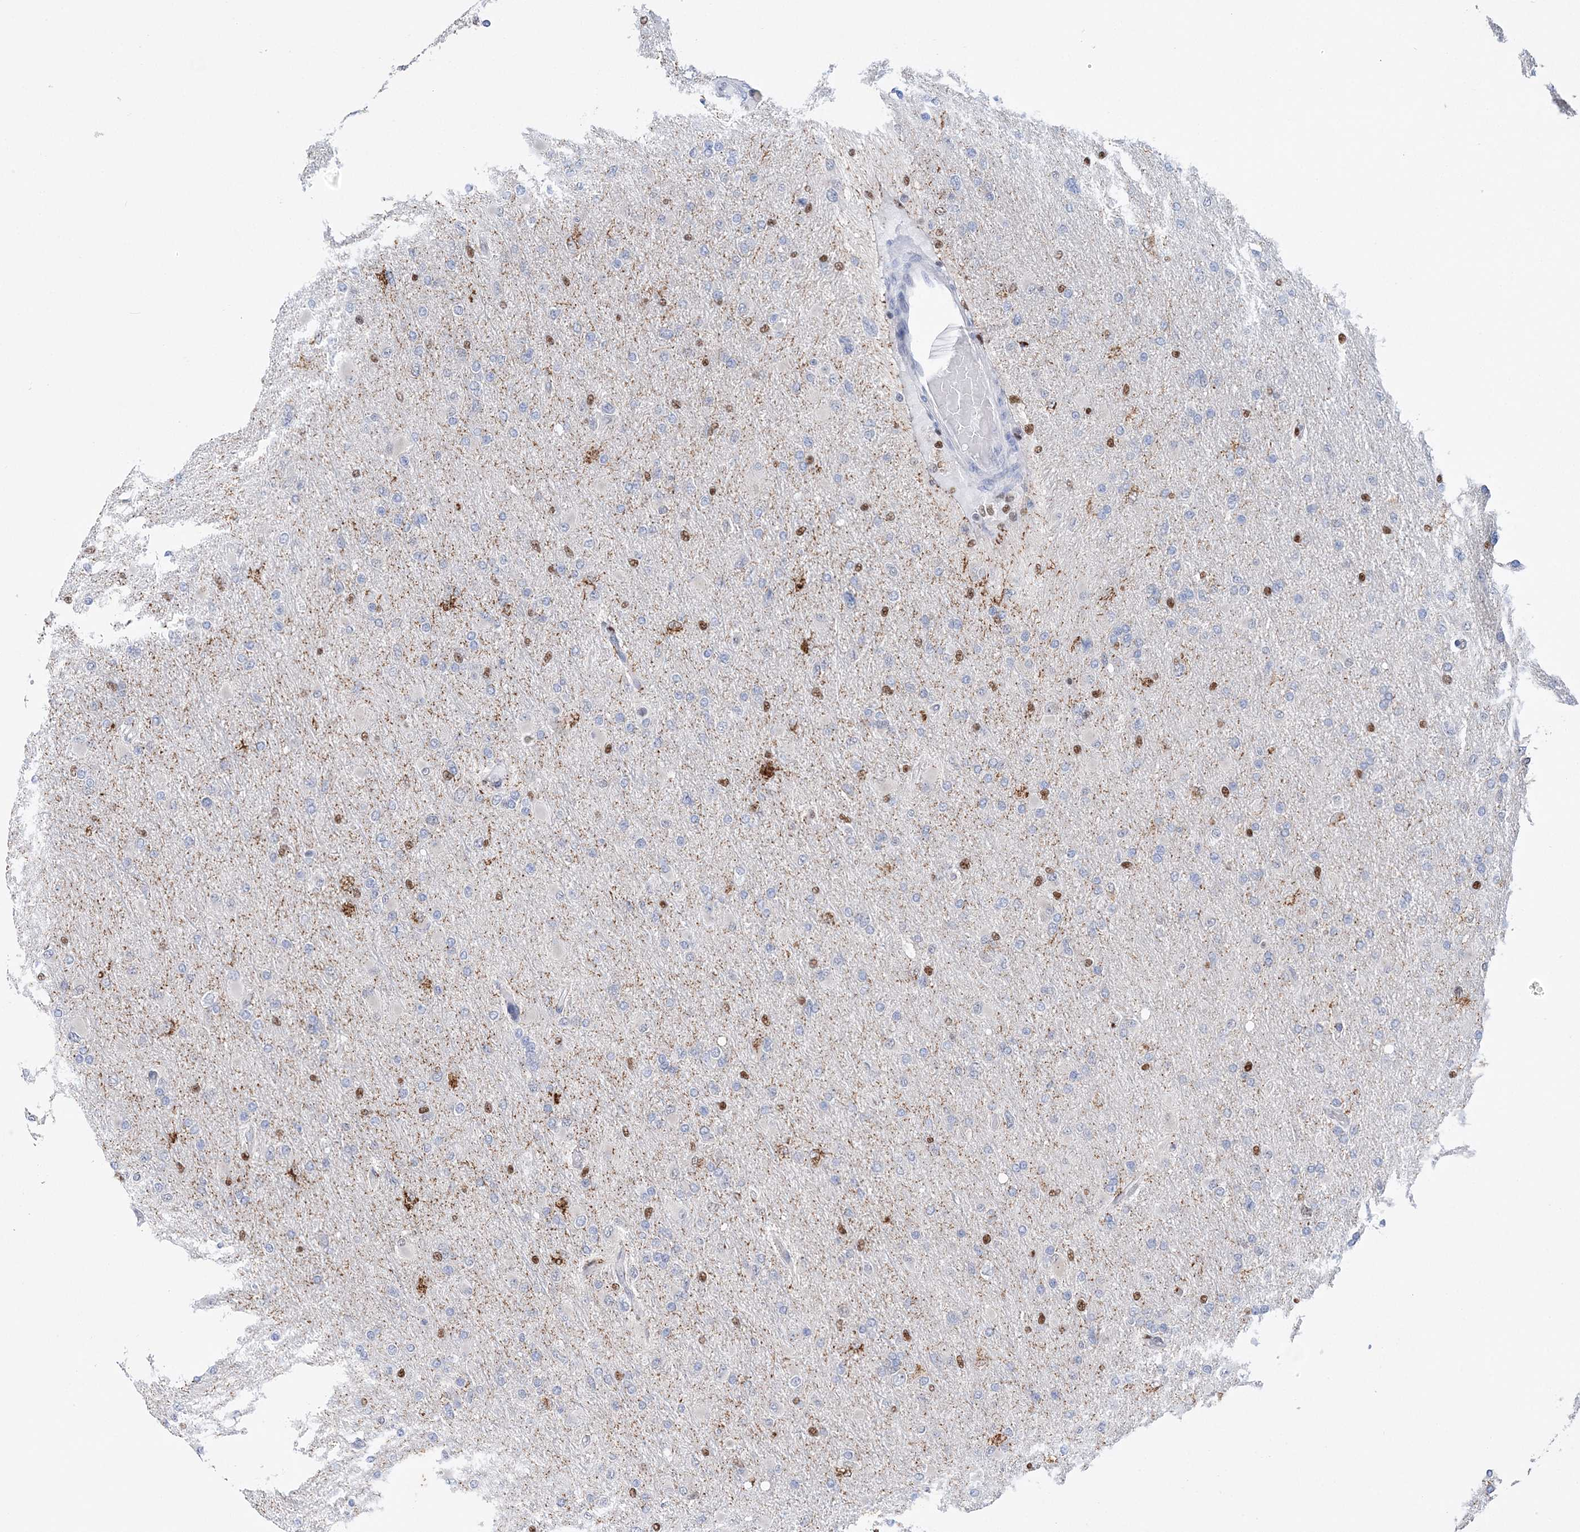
{"staining": {"intensity": "negative", "quantity": "none", "location": "none"}, "tissue": "glioma", "cell_type": "Tumor cells", "image_type": "cancer", "snomed": [{"axis": "morphology", "description": "Glioma, malignant, High grade"}, {"axis": "topography", "description": "Cerebral cortex"}], "caption": "An immunohistochemistry histopathology image of glioma is shown. There is no staining in tumor cells of glioma.", "gene": "NIT2", "patient": {"sex": "female", "age": 36}}